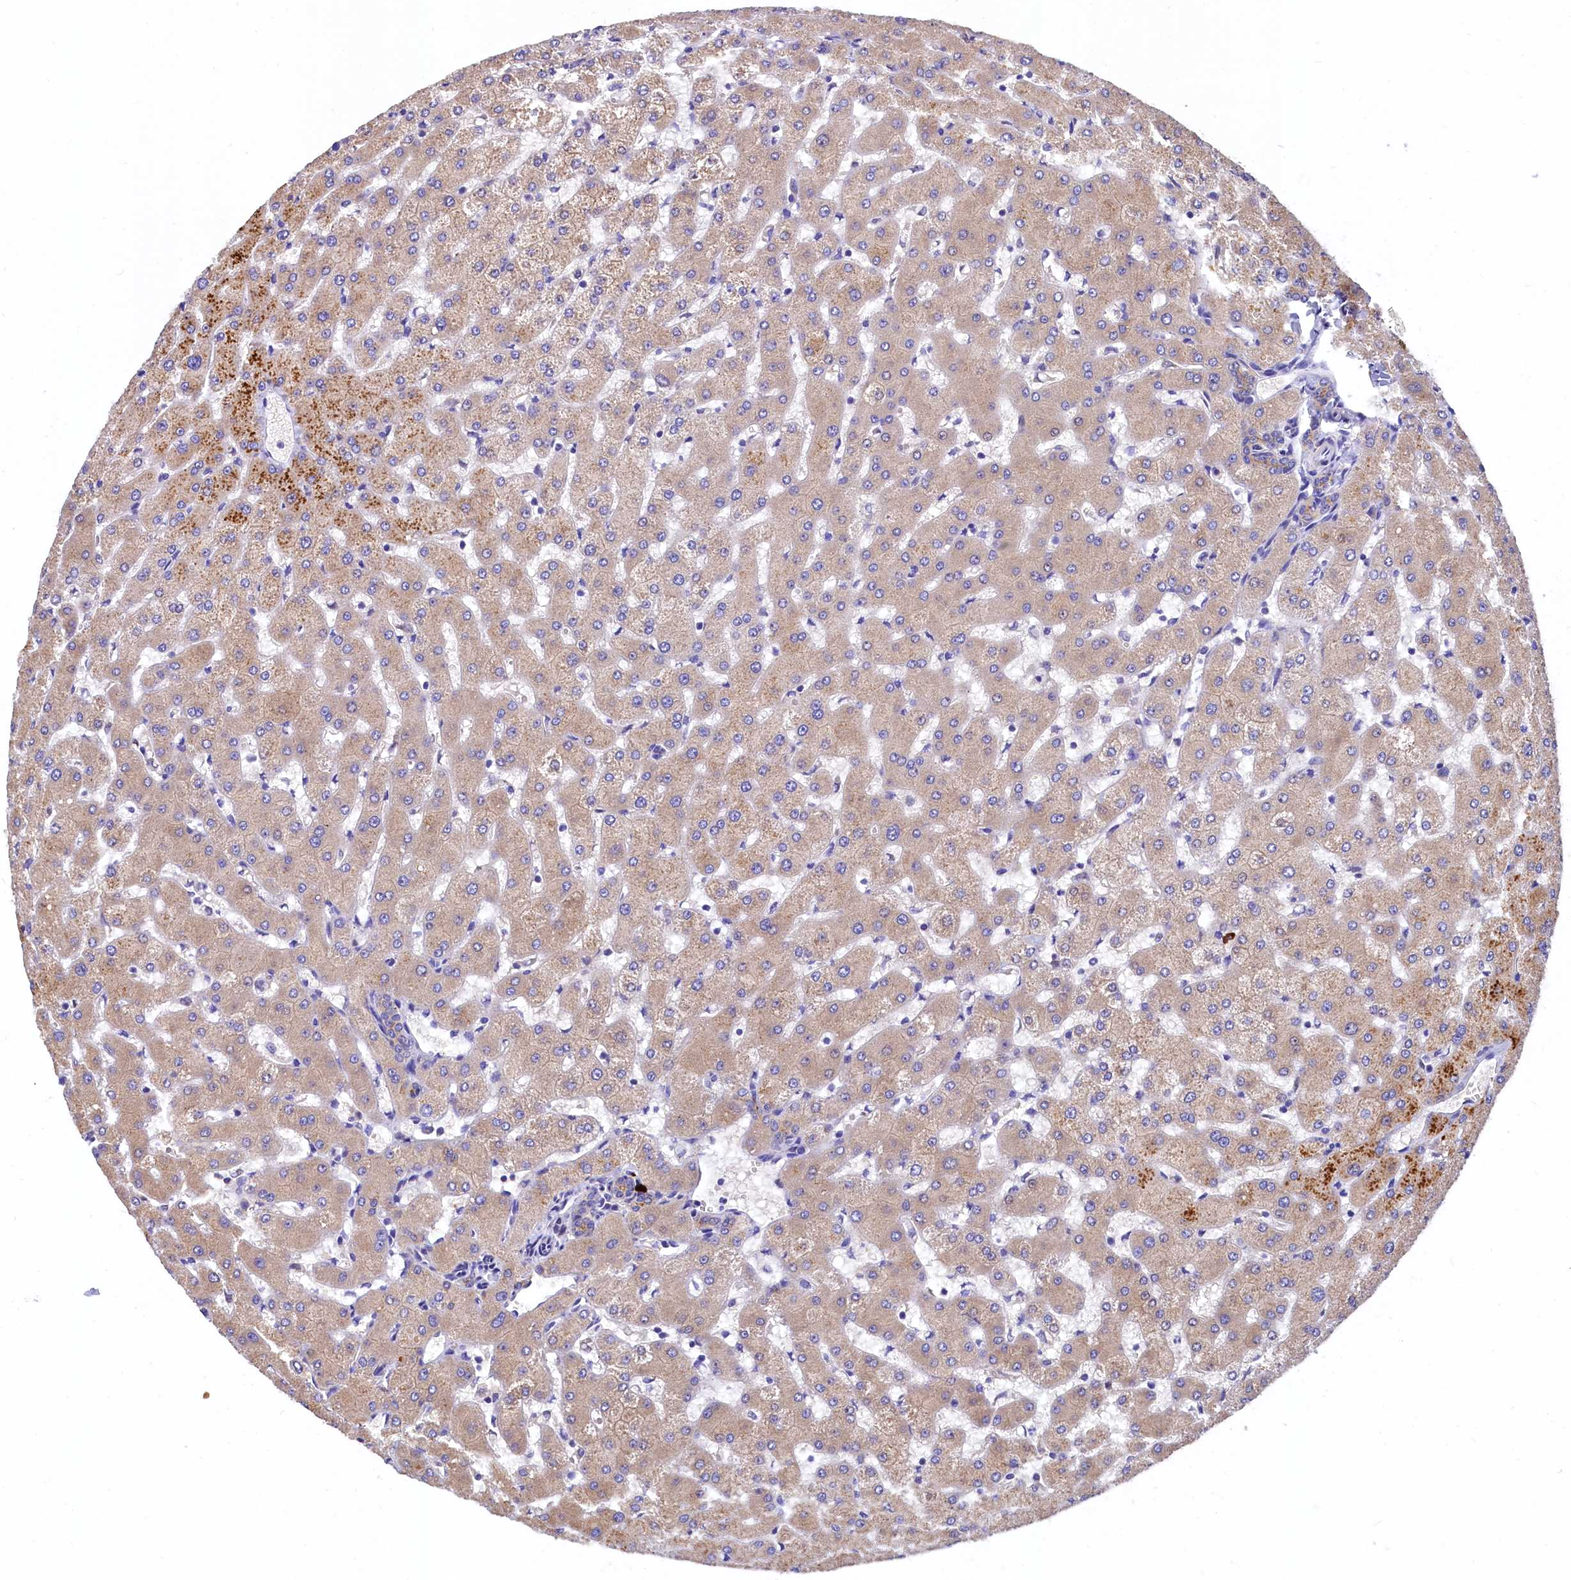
{"staining": {"intensity": "weak", "quantity": ">75%", "location": "cytoplasmic/membranous"}, "tissue": "liver", "cell_type": "Cholangiocytes", "image_type": "normal", "snomed": [{"axis": "morphology", "description": "Normal tissue, NOS"}, {"axis": "topography", "description": "Liver"}], "caption": "Immunohistochemical staining of unremarkable liver displays low levels of weak cytoplasmic/membranous staining in approximately >75% of cholangiocytes.", "gene": "EPS8L2", "patient": {"sex": "female", "age": 63}}